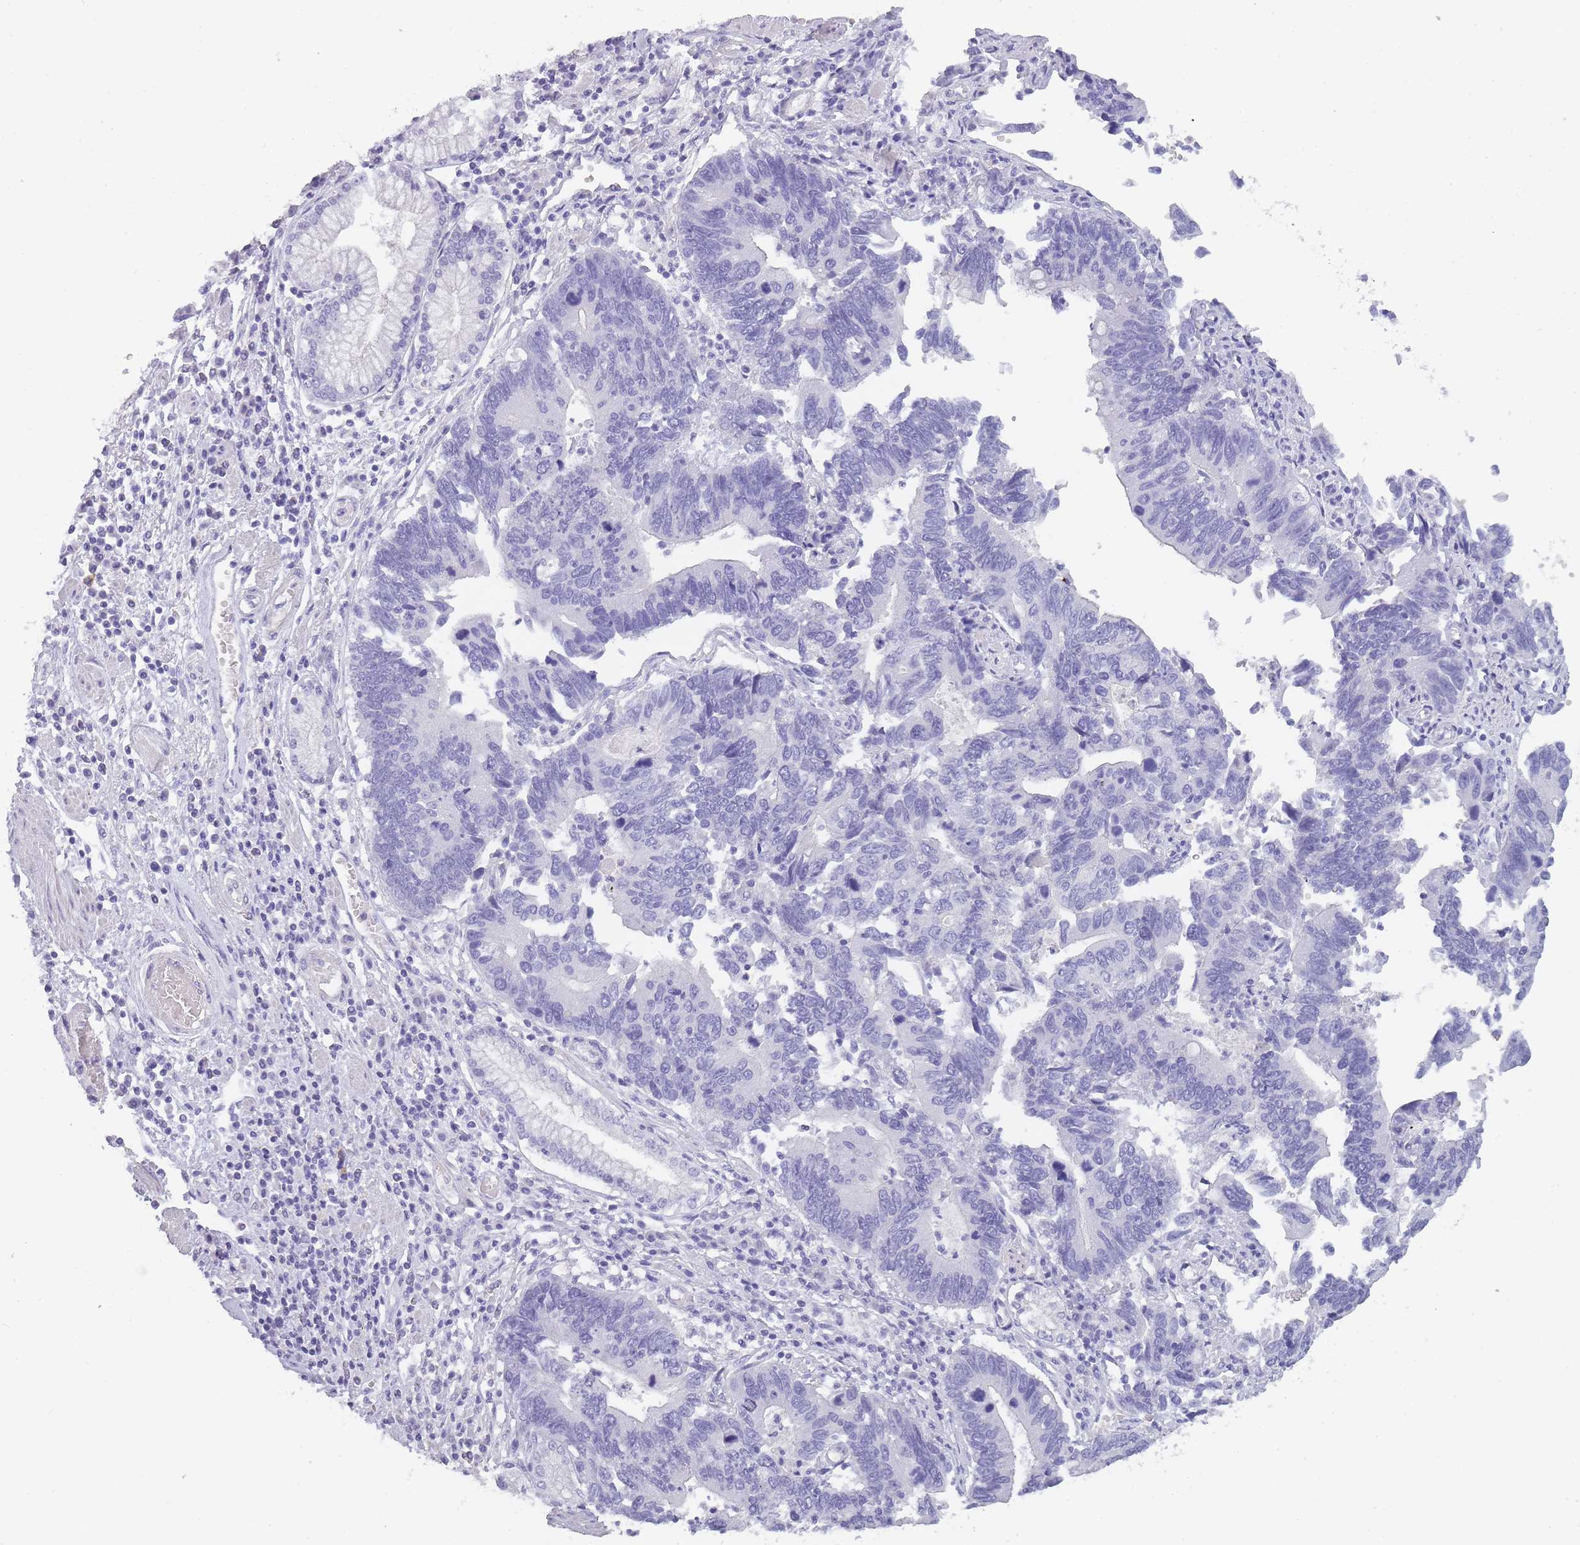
{"staining": {"intensity": "negative", "quantity": "none", "location": "none"}, "tissue": "stomach cancer", "cell_type": "Tumor cells", "image_type": "cancer", "snomed": [{"axis": "morphology", "description": "Adenocarcinoma, NOS"}, {"axis": "topography", "description": "Stomach"}], "caption": "Stomach adenocarcinoma was stained to show a protein in brown. There is no significant expression in tumor cells. The staining is performed using DAB brown chromogen with nuclei counter-stained in using hematoxylin.", "gene": "TCP11", "patient": {"sex": "male", "age": 59}}